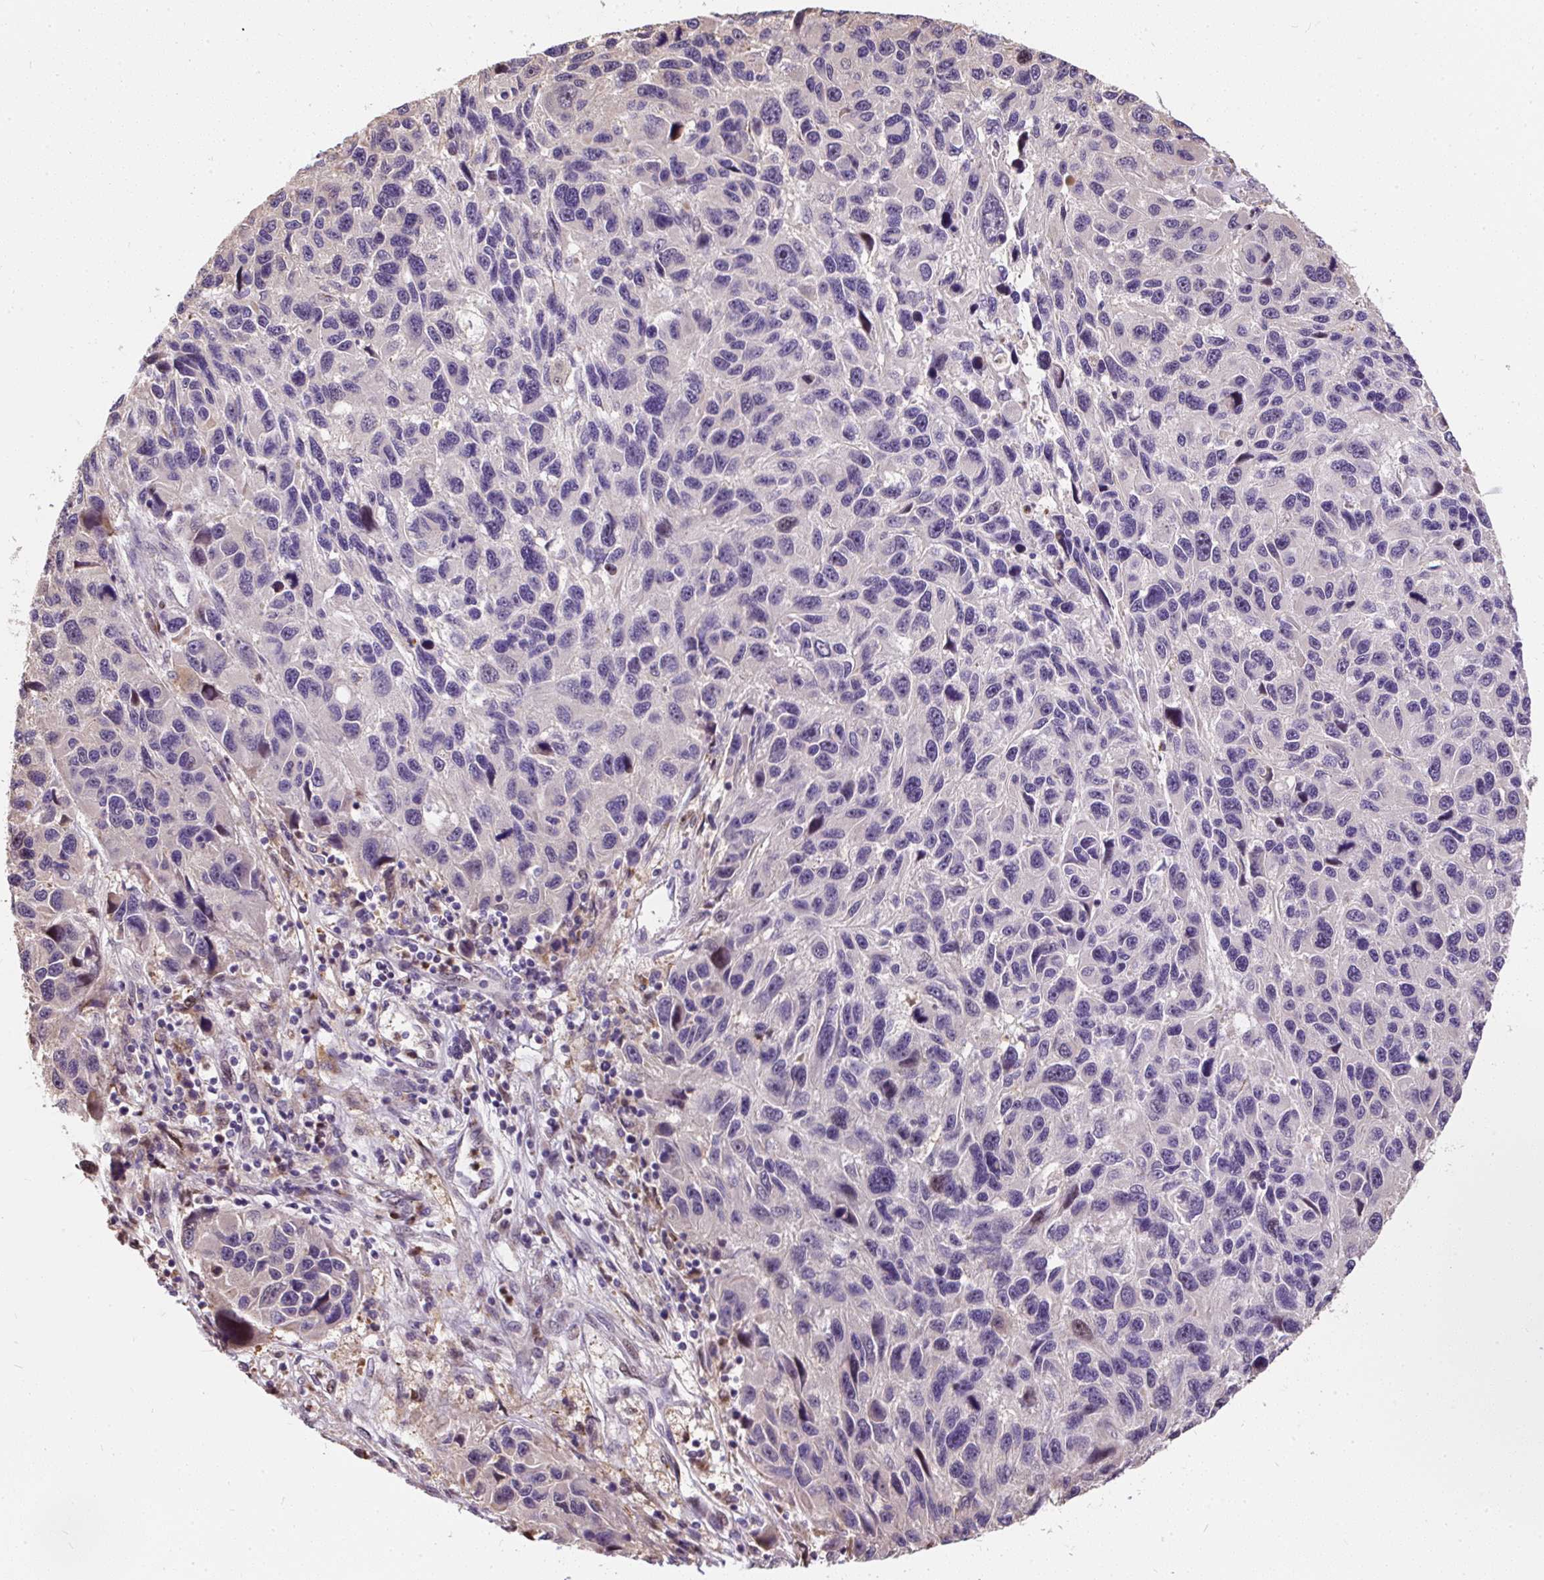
{"staining": {"intensity": "negative", "quantity": "none", "location": "none"}, "tissue": "melanoma", "cell_type": "Tumor cells", "image_type": "cancer", "snomed": [{"axis": "morphology", "description": "Malignant melanoma, NOS"}, {"axis": "topography", "description": "Skin"}], "caption": "Melanoma was stained to show a protein in brown. There is no significant positivity in tumor cells. (Stains: DAB (3,3'-diaminobenzidine) IHC with hematoxylin counter stain, Microscopy: brightfield microscopy at high magnification).", "gene": "PUS7L", "patient": {"sex": "male", "age": 53}}